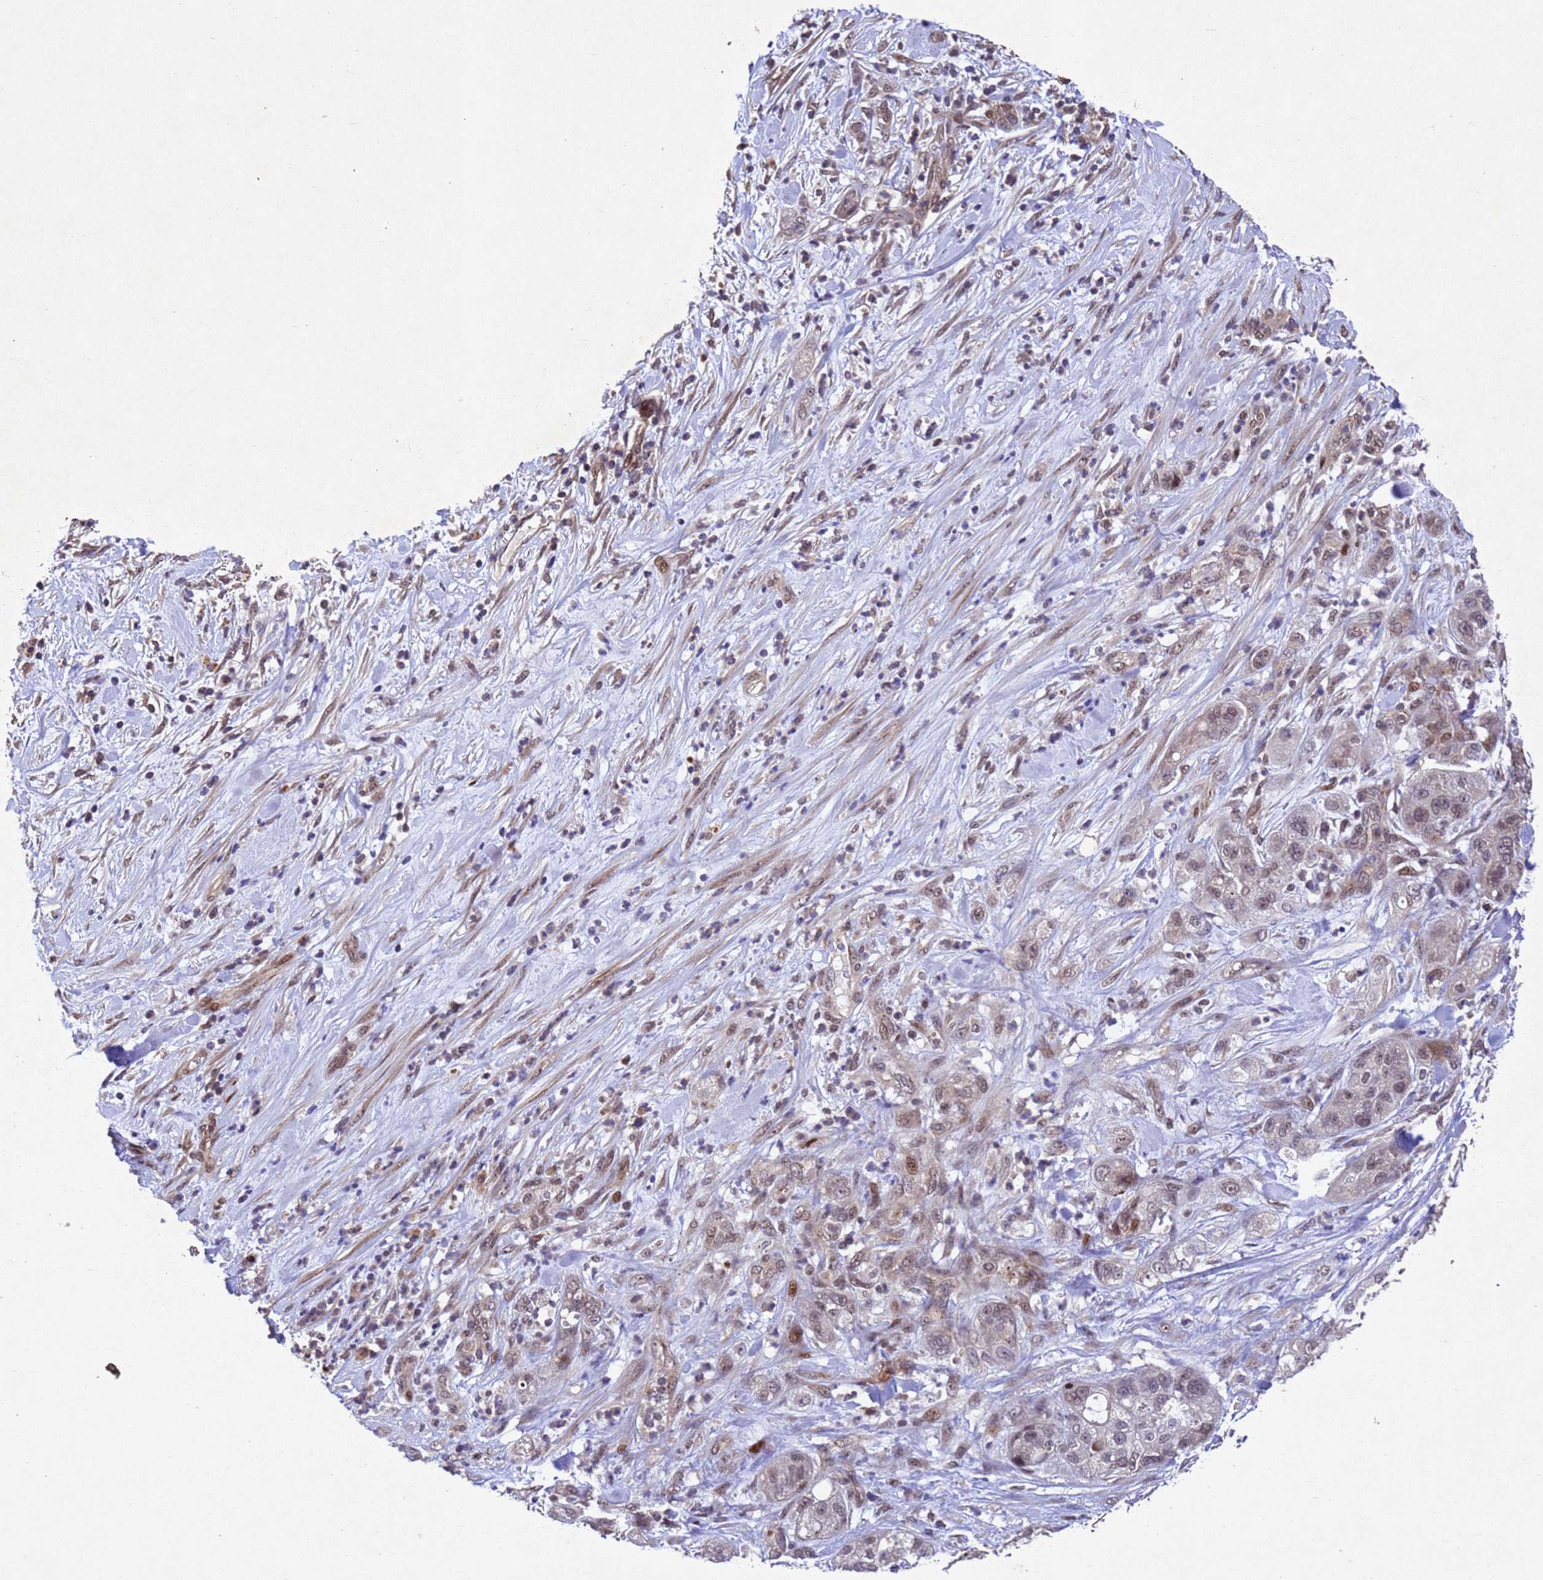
{"staining": {"intensity": "weak", "quantity": "25%-75%", "location": "nuclear"}, "tissue": "pancreatic cancer", "cell_type": "Tumor cells", "image_type": "cancer", "snomed": [{"axis": "morphology", "description": "Adenocarcinoma, NOS"}, {"axis": "topography", "description": "Pancreas"}], "caption": "Protein expression analysis of adenocarcinoma (pancreatic) displays weak nuclear staining in about 25%-75% of tumor cells. Using DAB (3,3'-diaminobenzidine) (brown) and hematoxylin (blue) stains, captured at high magnification using brightfield microscopy.", "gene": "TBK1", "patient": {"sex": "female", "age": 78}}